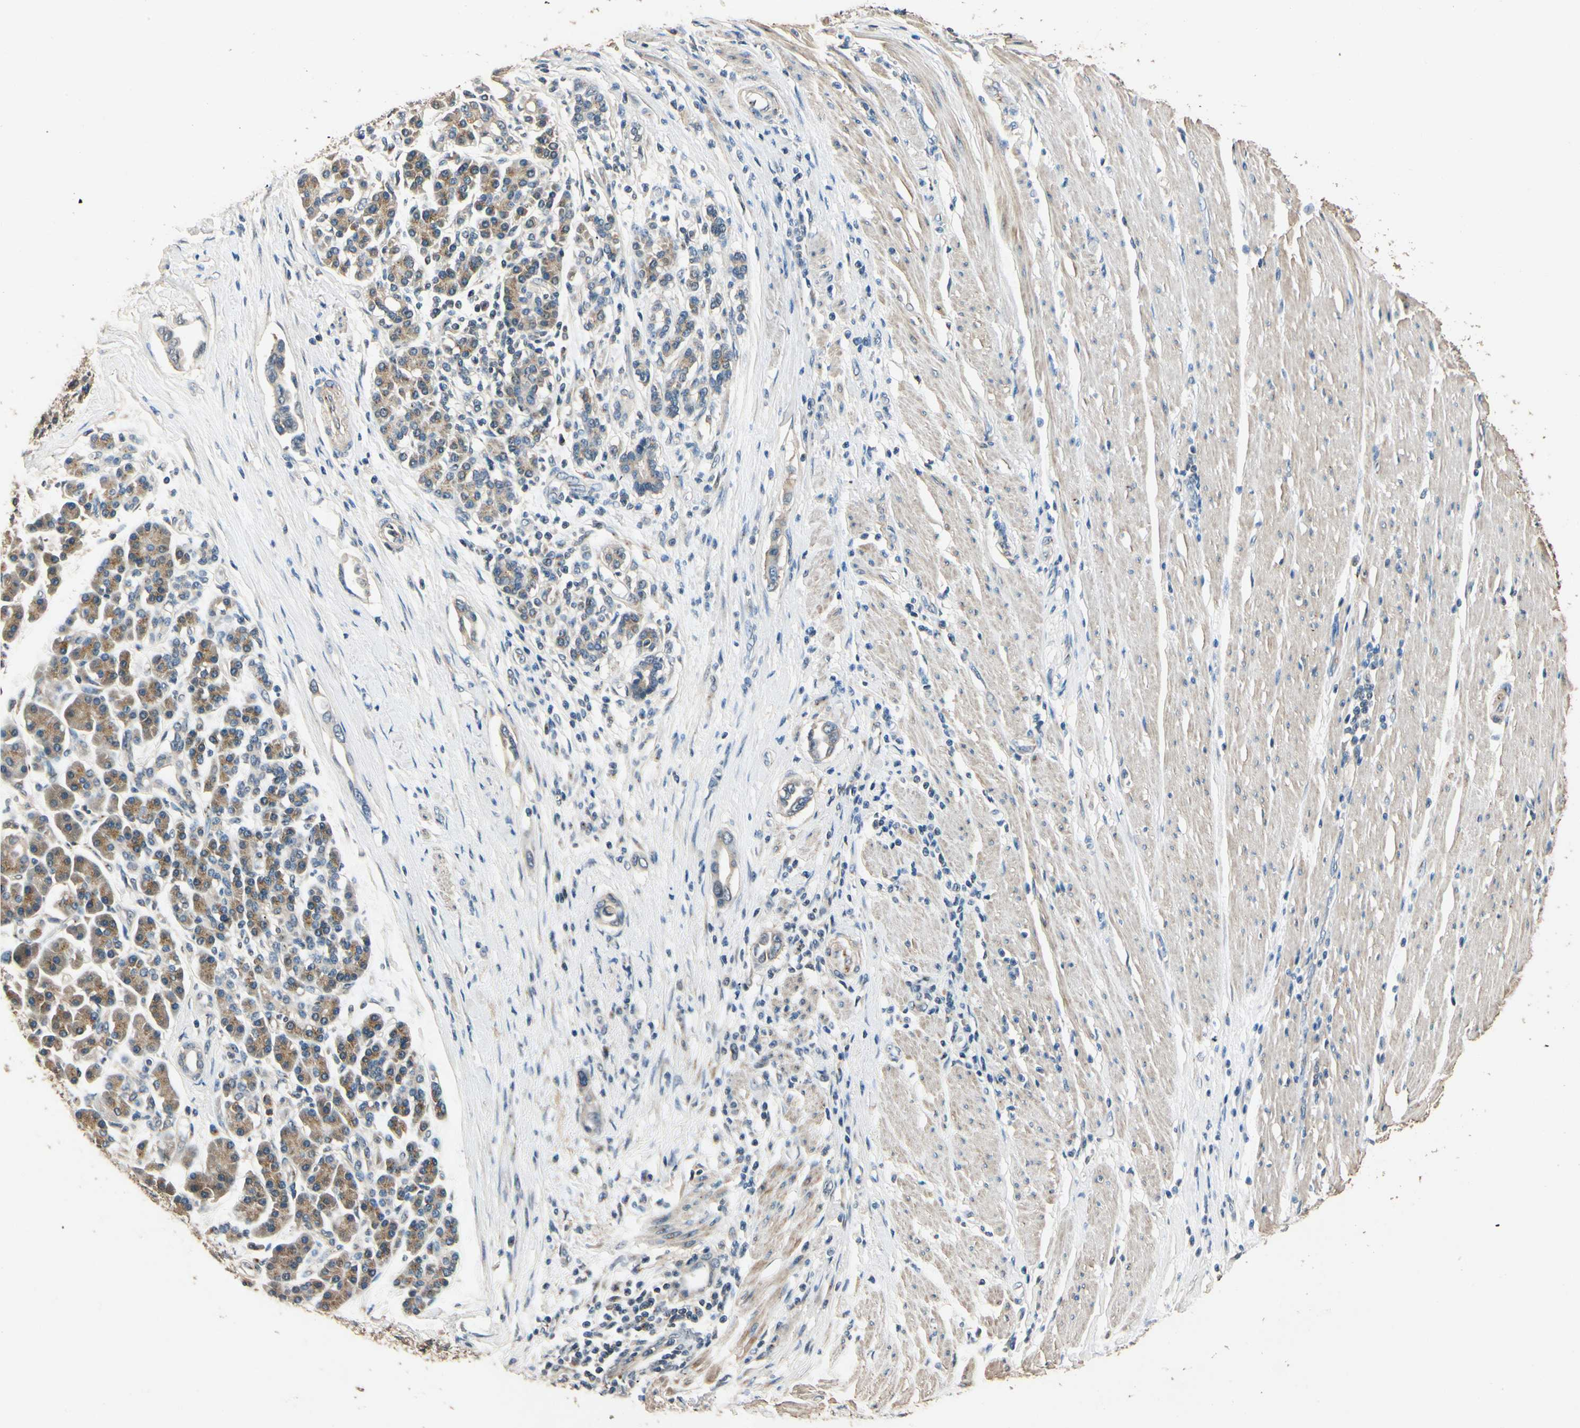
{"staining": {"intensity": "moderate", "quantity": ">75%", "location": "cytoplasmic/membranous"}, "tissue": "pancreatic cancer", "cell_type": "Tumor cells", "image_type": "cancer", "snomed": [{"axis": "morphology", "description": "Adenocarcinoma, NOS"}, {"axis": "topography", "description": "Pancreas"}], "caption": "This micrograph reveals immunohistochemistry staining of pancreatic cancer (adenocarcinoma), with medium moderate cytoplasmic/membranous positivity in approximately >75% of tumor cells.", "gene": "AKAP9", "patient": {"sex": "female", "age": 57}}